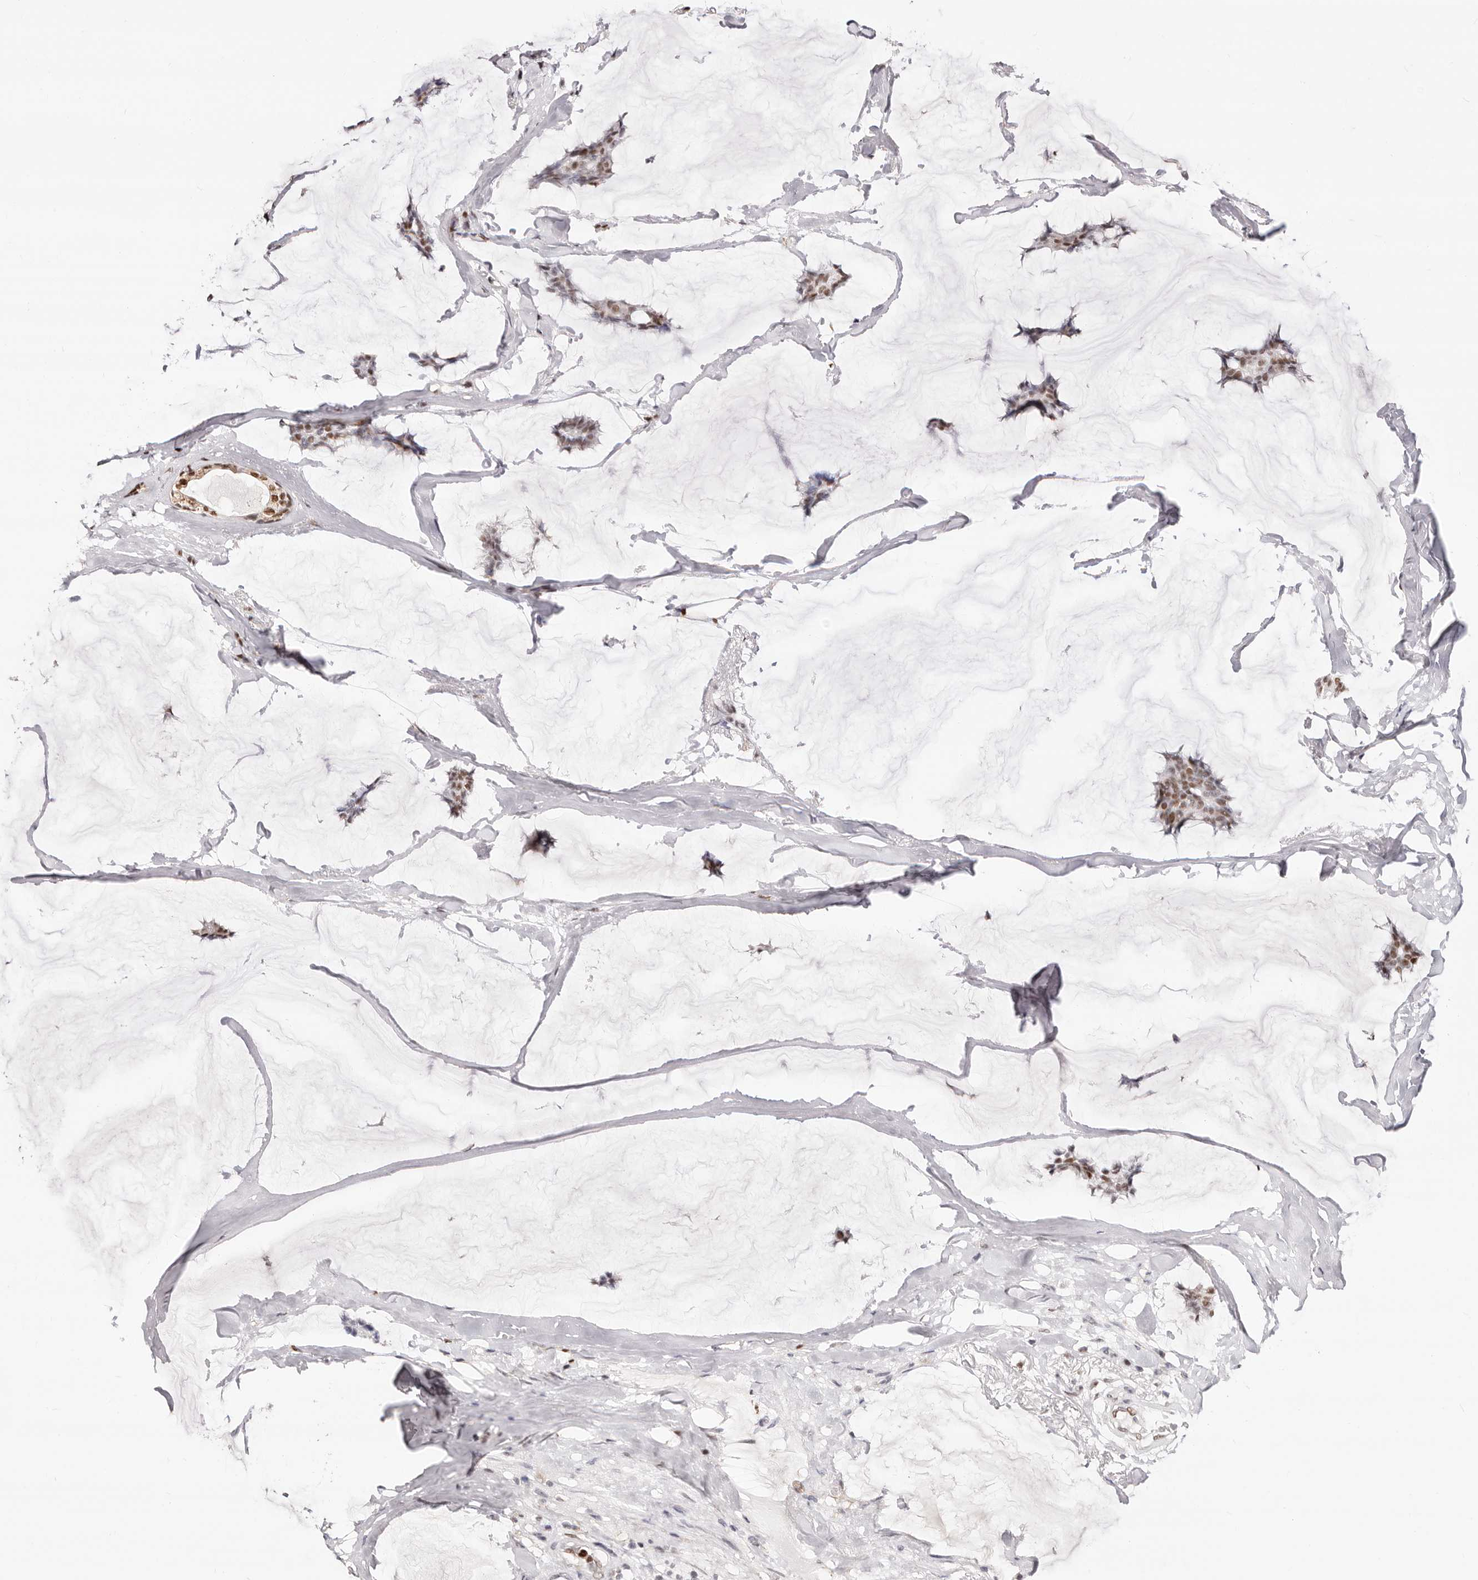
{"staining": {"intensity": "moderate", "quantity": ">75%", "location": "nuclear"}, "tissue": "breast cancer", "cell_type": "Tumor cells", "image_type": "cancer", "snomed": [{"axis": "morphology", "description": "Duct carcinoma"}, {"axis": "topography", "description": "Breast"}], "caption": "Protein expression by IHC exhibits moderate nuclear staining in about >75% of tumor cells in breast intraductal carcinoma.", "gene": "TKT", "patient": {"sex": "female", "age": 93}}